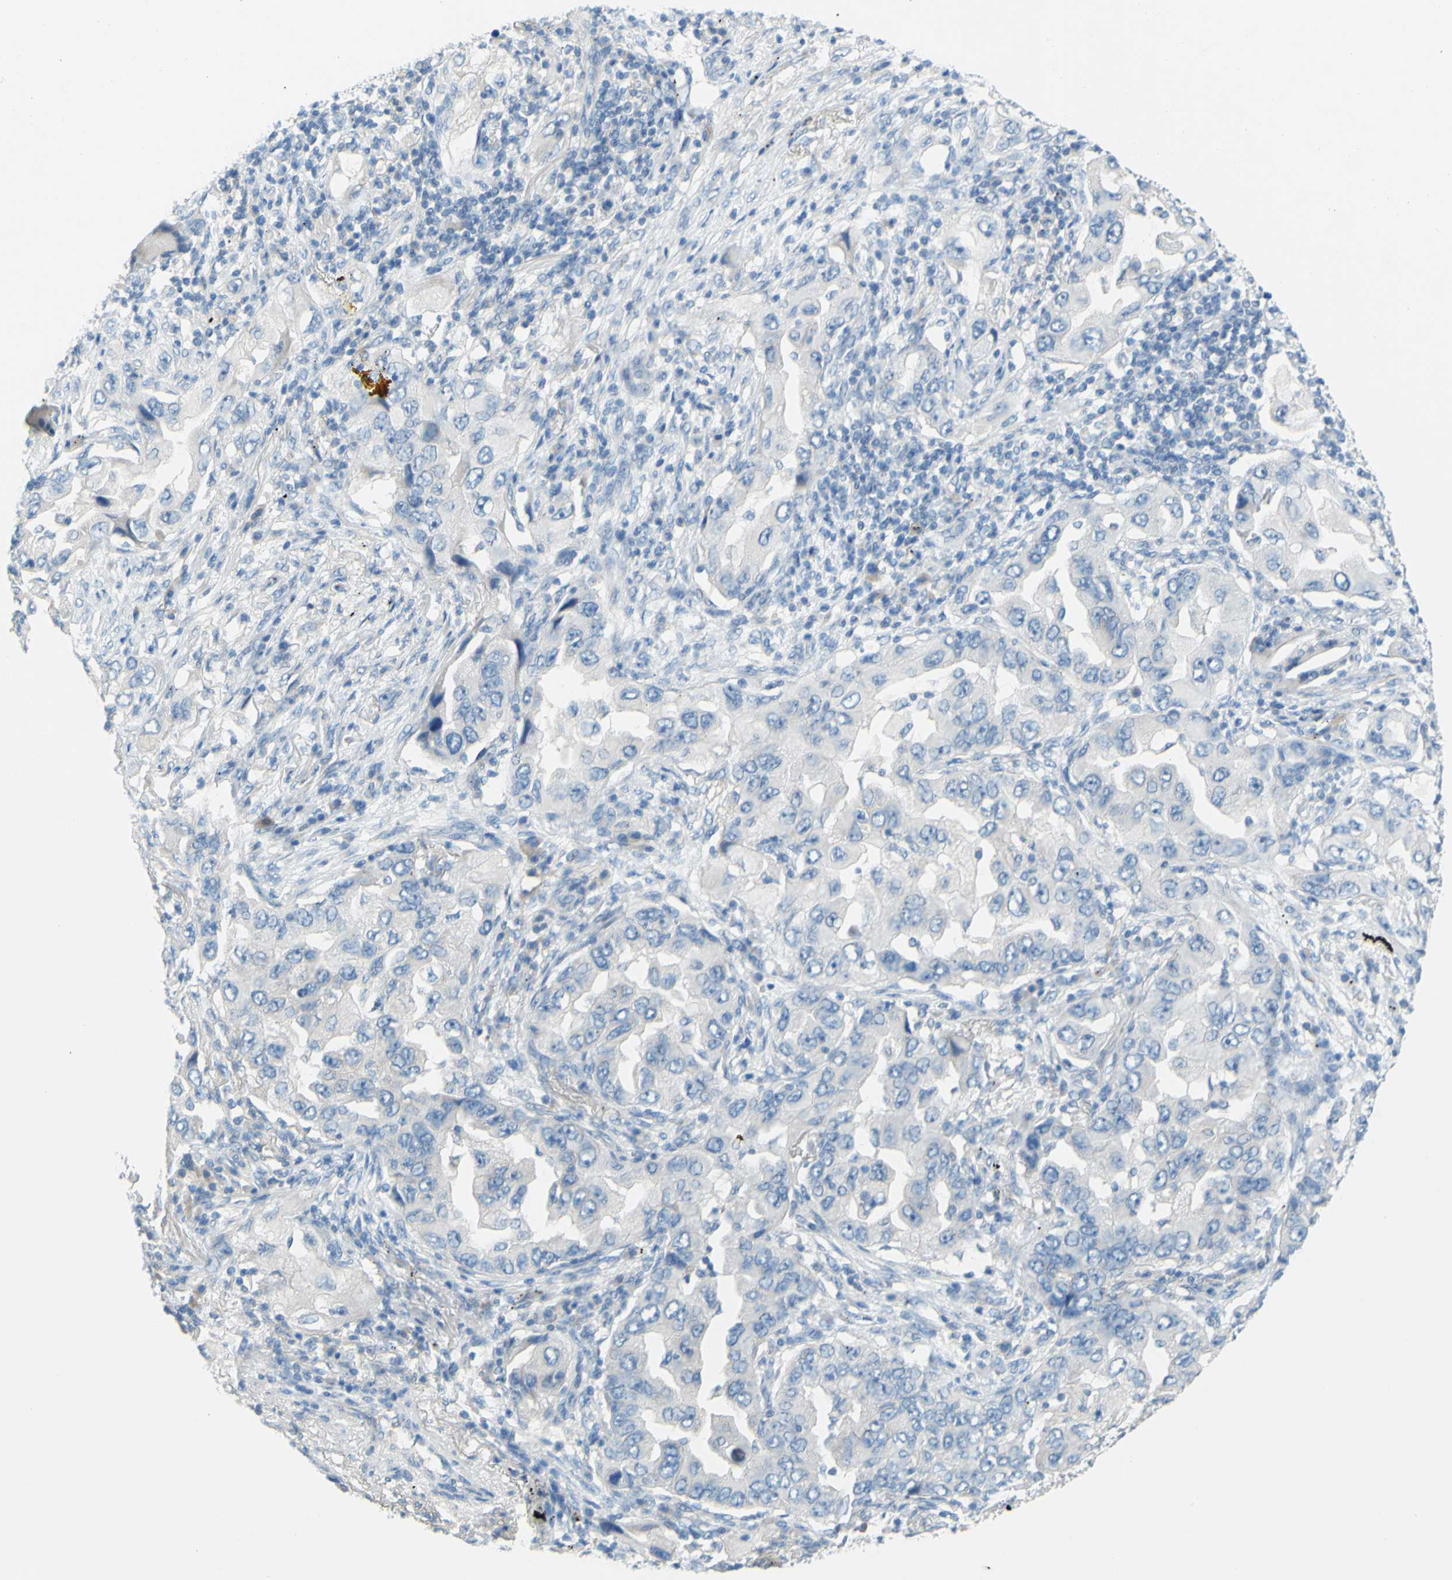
{"staining": {"intensity": "negative", "quantity": "none", "location": "none"}, "tissue": "lung cancer", "cell_type": "Tumor cells", "image_type": "cancer", "snomed": [{"axis": "morphology", "description": "Adenocarcinoma, NOS"}, {"axis": "topography", "description": "Lung"}], "caption": "Immunohistochemistry (IHC) micrograph of human lung cancer stained for a protein (brown), which displays no positivity in tumor cells.", "gene": "SLC1A2", "patient": {"sex": "female", "age": 65}}